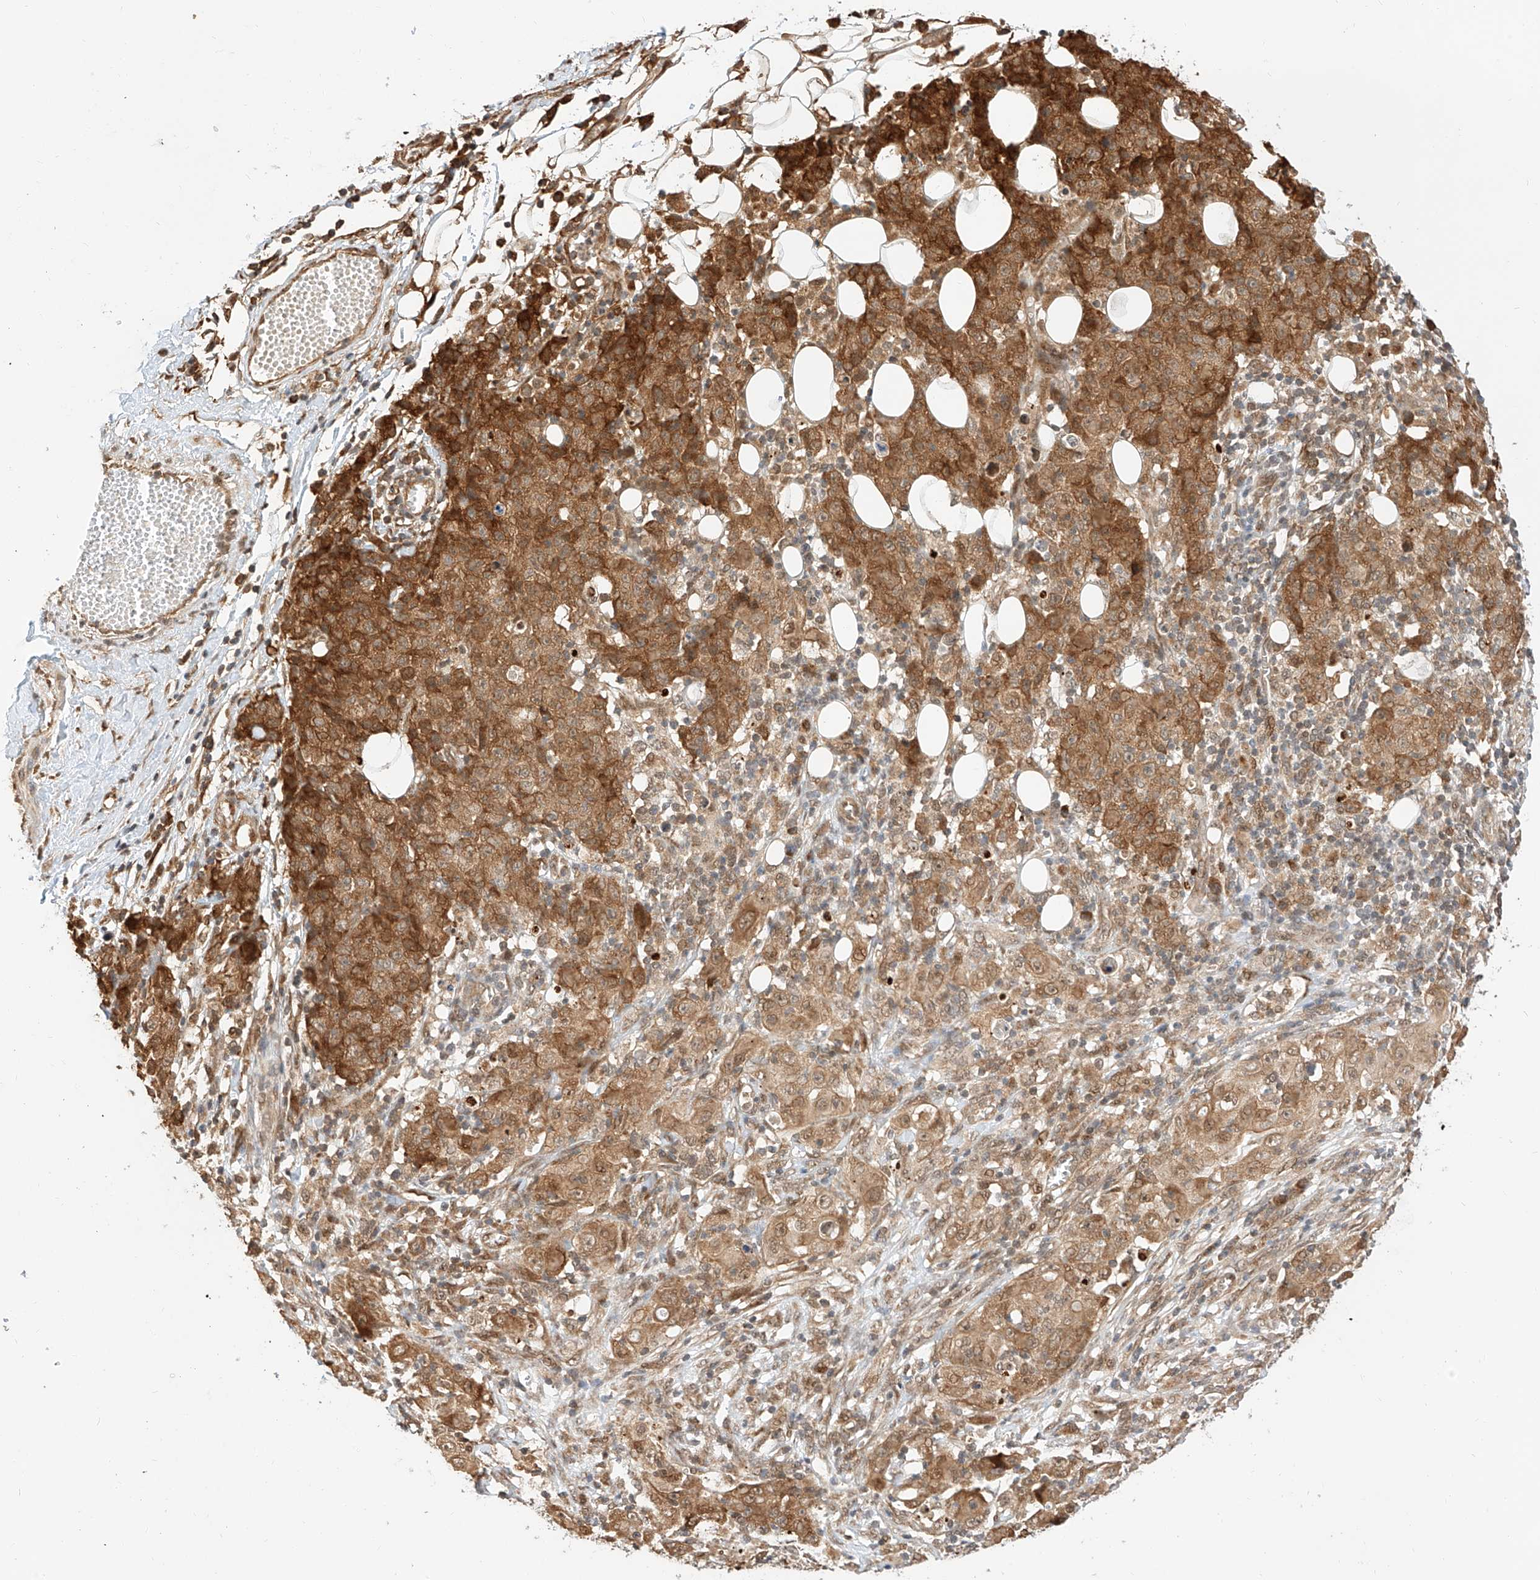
{"staining": {"intensity": "moderate", "quantity": ">75%", "location": "cytoplasmic/membranous"}, "tissue": "ovarian cancer", "cell_type": "Tumor cells", "image_type": "cancer", "snomed": [{"axis": "morphology", "description": "Carcinoma, endometroid"}, {"axis": "topography", "description": "Ovary"}], "caption": "Immunohistochemical staining of ovarian cancer (endometroid carcinoma) displays medium levels of moderate cytoplasmic/membranous positivity in approximately >75% of tumor cells. The protein is shown in brown color, while the nuclei are stained blue.", "gene": "EIF4H", "patient": {"sex": "female", "age": 42}}